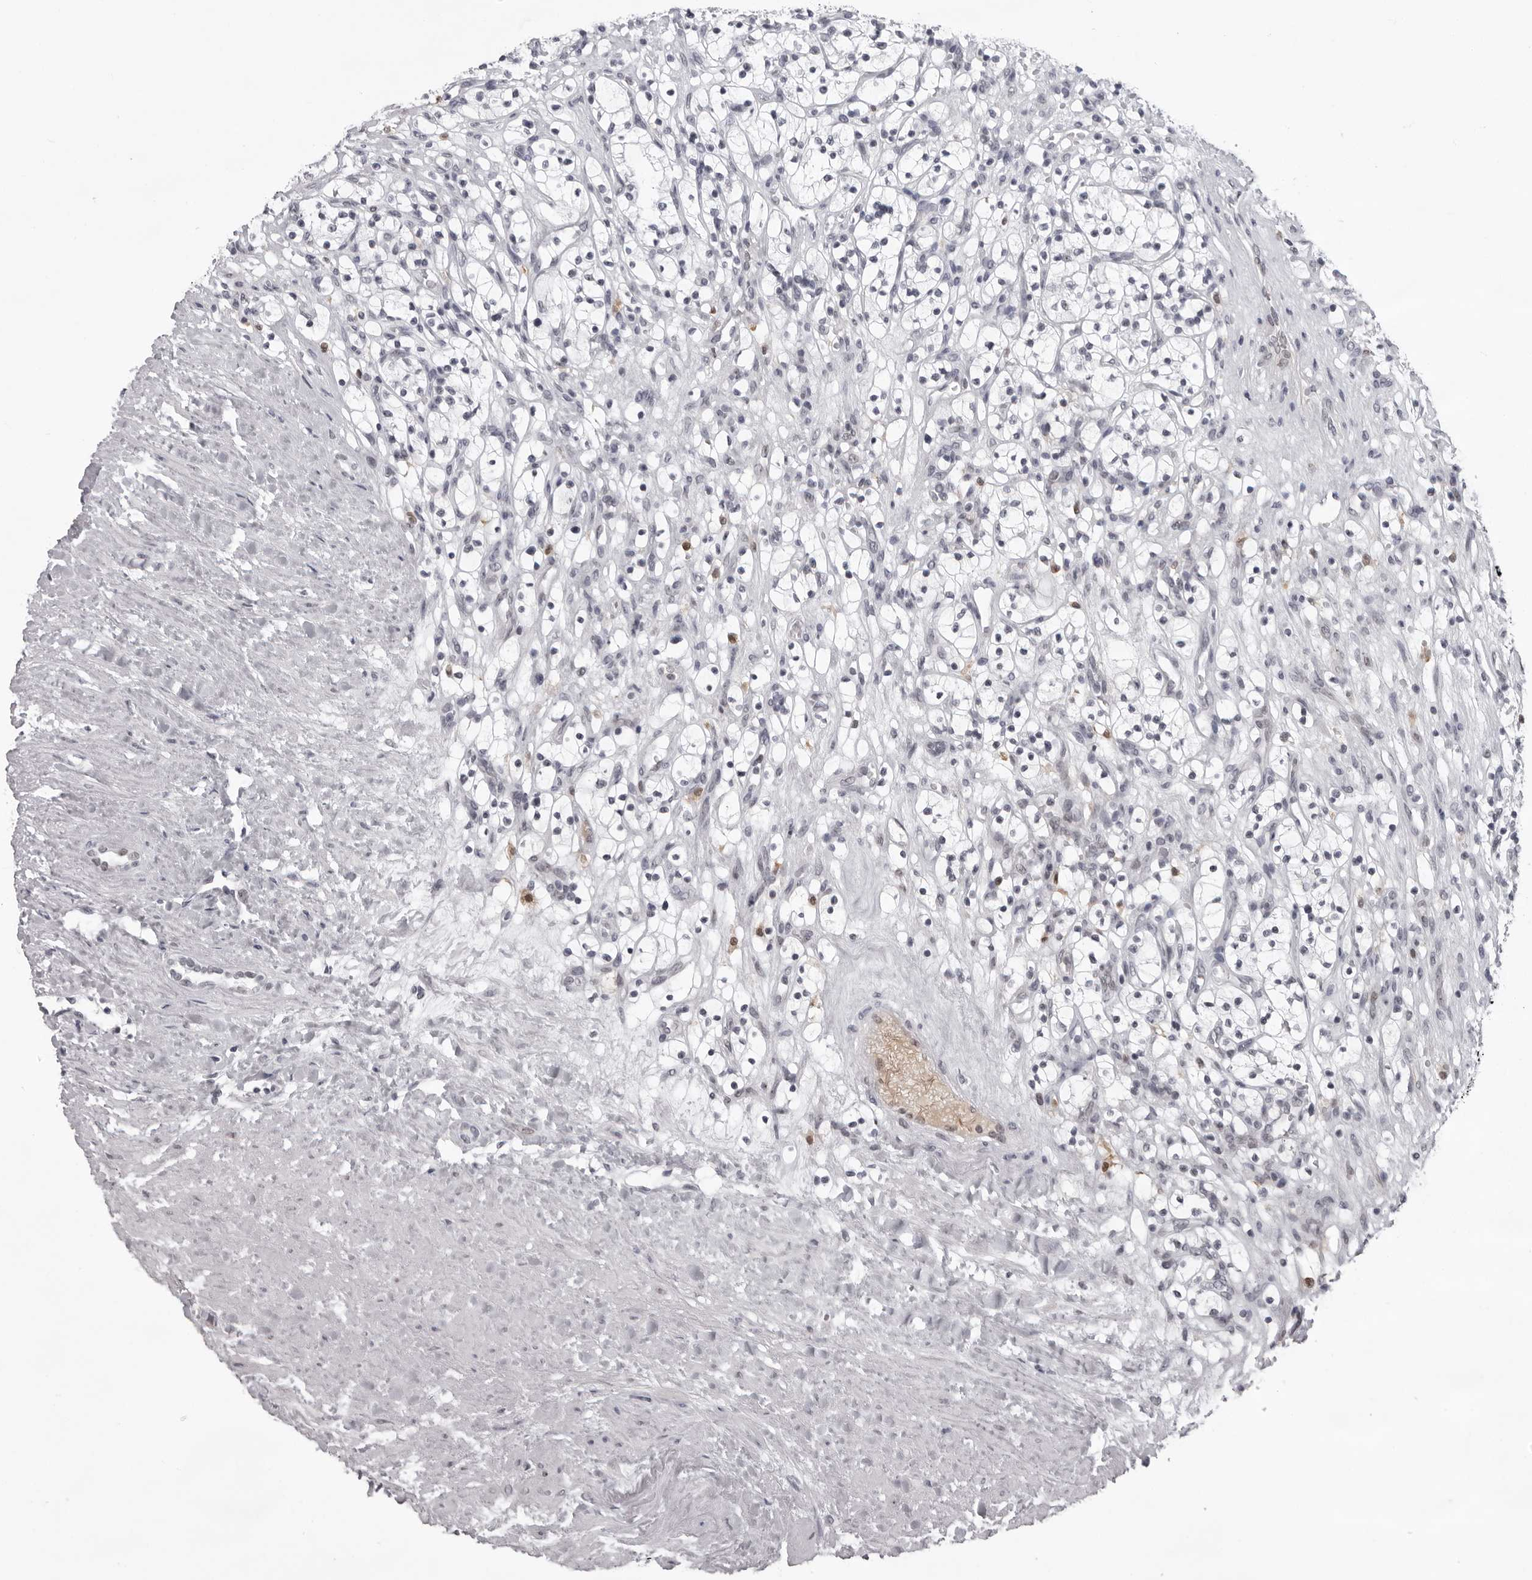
{"staining": {"intensity": "negative", "quantity": "none", "location": "none"}, "tissue": "renal cancer", "cell_type": "Tumor cells", "image_type": "cancer", "snomed": [{"axis": "morphology", "description": "Adenocarcinoma, NOS"}, {"axis": "topography", "description": "Kidney"}], "caption": "Immunohistochemistry (IHC) micrograph of neoplastic tissue: adenocarcinoma (renal) stained with DAB shows no significant protein staining in tumor cells.", "gene": "EXOSC10", "patient": {"sex": "female", "age": 57}}